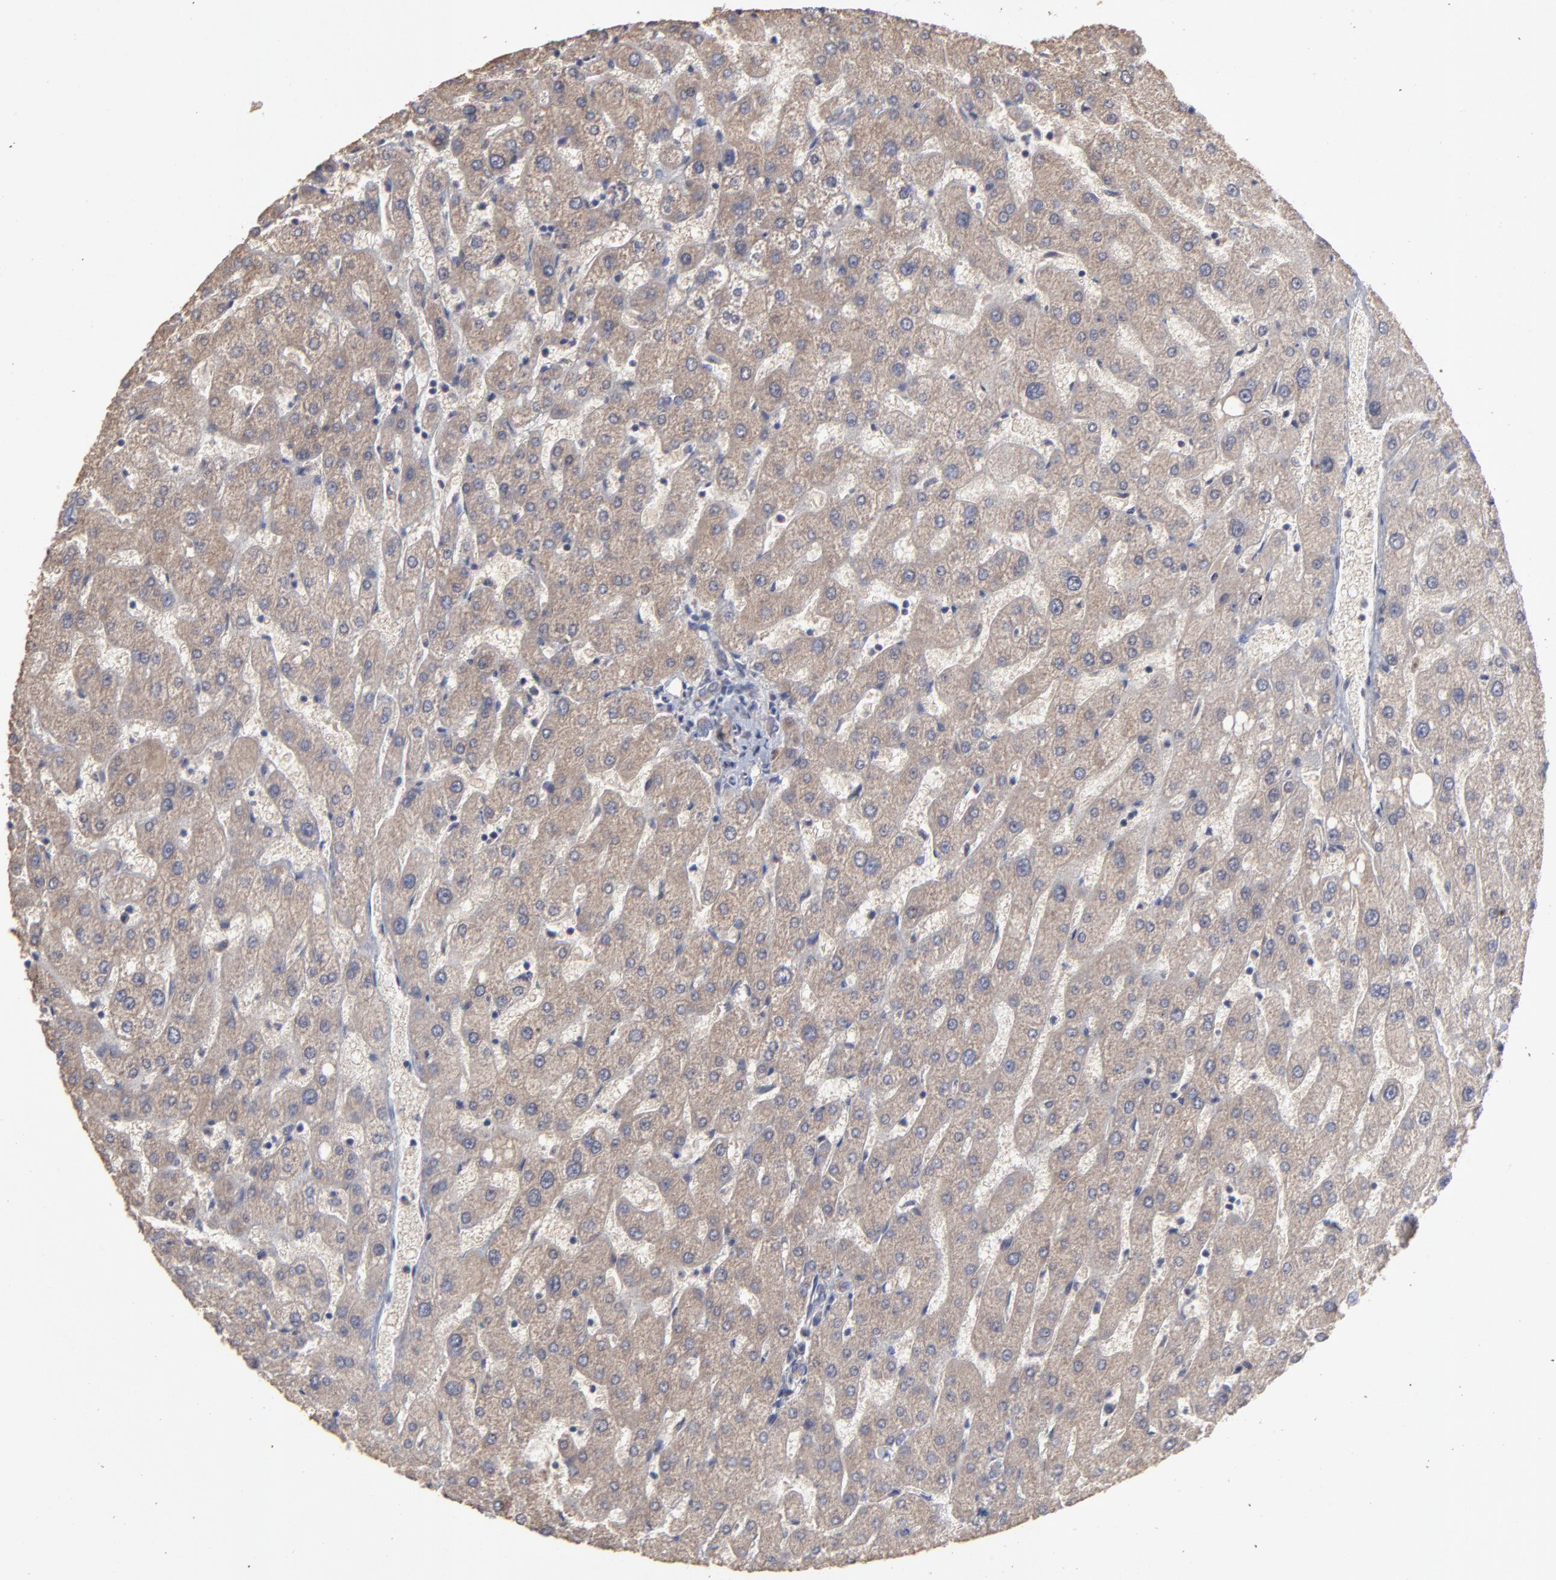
{"staining": {"intensity": "negative", "quantity": "none", "location": "none"}, "tissue": "liver", "cell_type": "Cholangiocytes", "image_type": "normal", "snomed": [{"axis": "morphology", "description": "Normal tissue, NOS"}, {"axis": "topography", "description": "Liver"}], "caption": "A micrograph of human liver is negative for staining in cholangiocytes. The staining is performed using DAB (3,3'-diaminobenzidine) brown chromogen with nuclei counter-stained in using hematoxylin.", "gene": "TANGO2", "patient": {"sex": "male", "age": 67}}